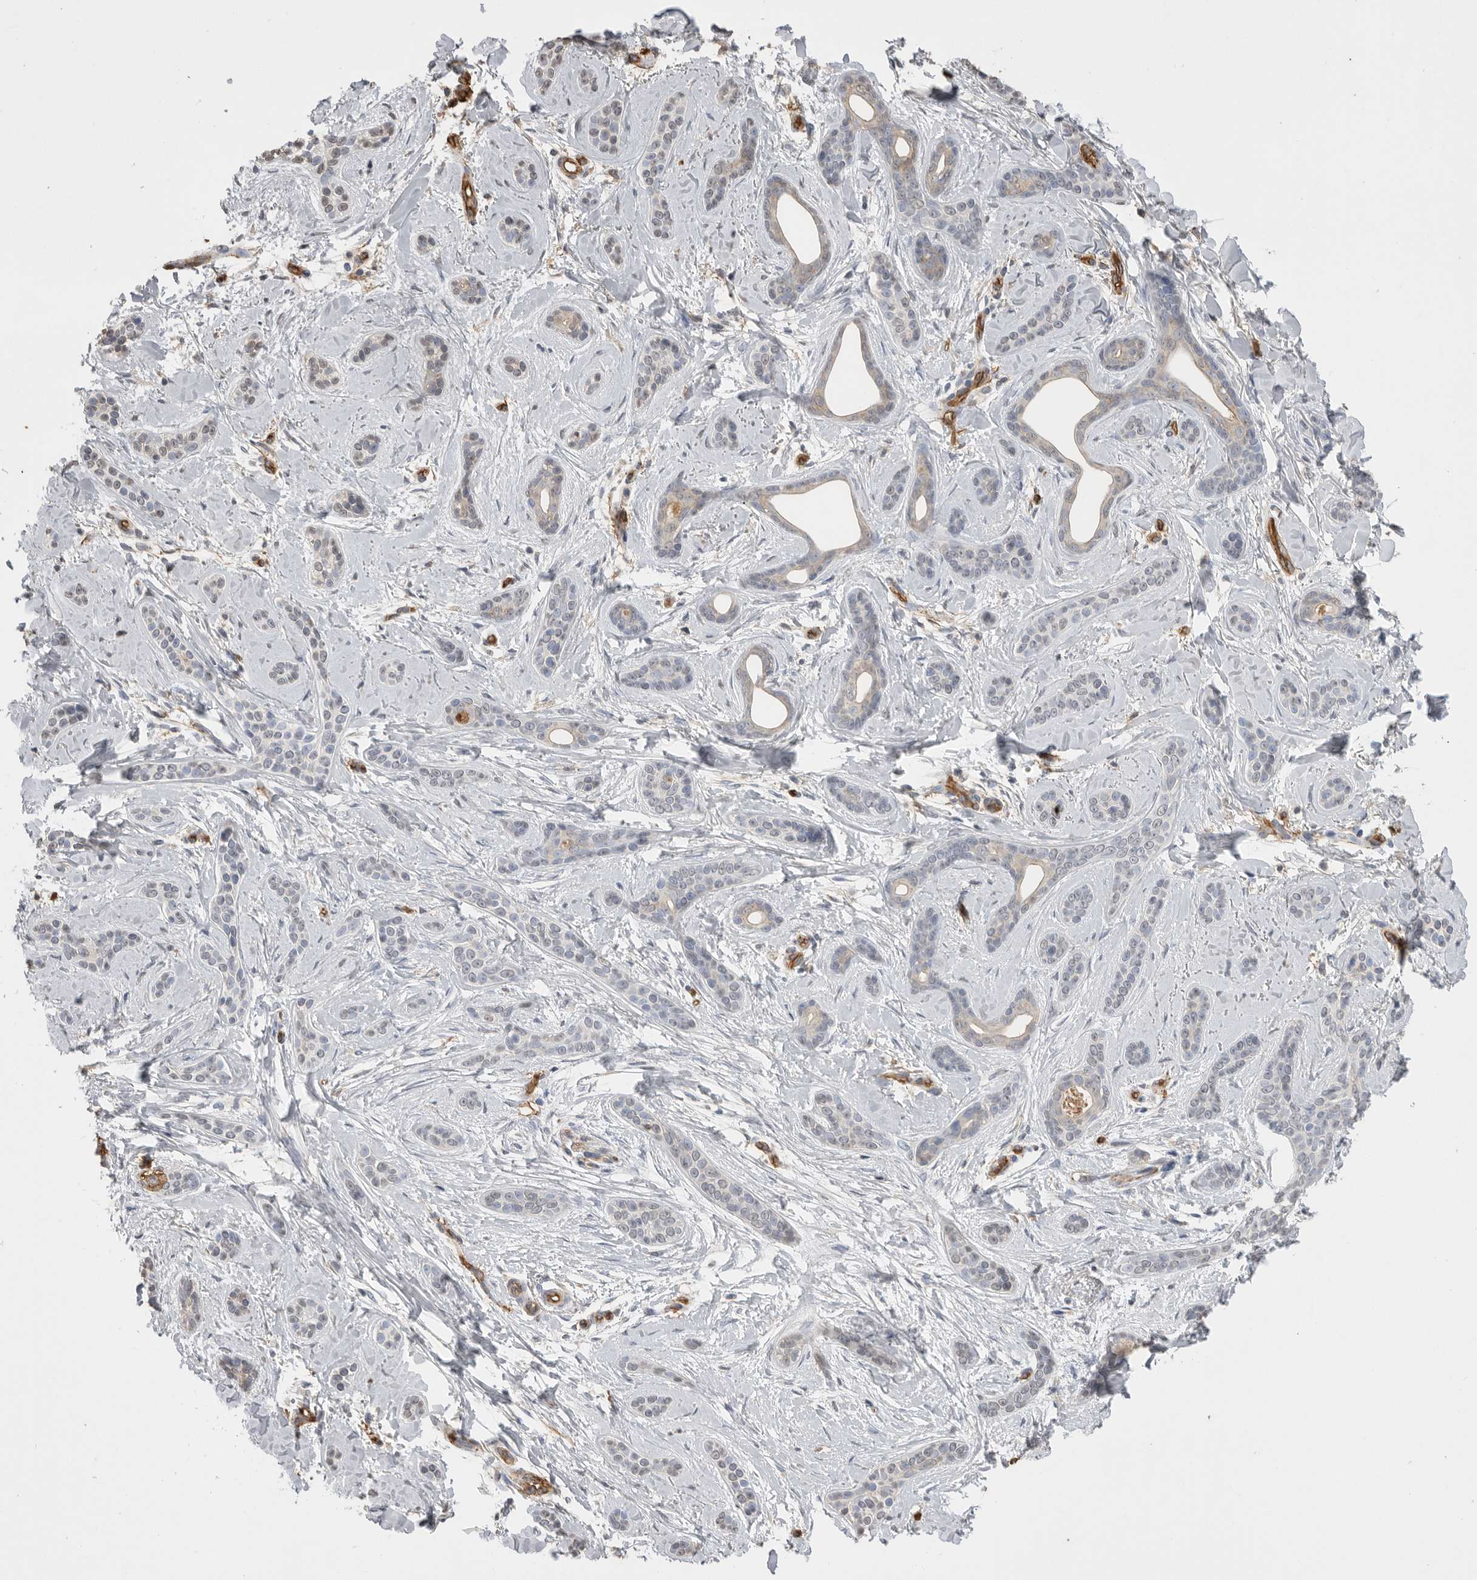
{"staining": {"intensity": "negative", "quantity": "none", "location": "none"}, "tissue": "skin cancer", "cell_type": "Tumor cells", "image_type": "cancer", "snomed": [{"axis": "morphology", "description": "Basal cell carcinoma"}, {"axis": "morphology", "description": "Adnexal tumor, benign"}, {"axis": "topography", "description": "Skin"}], "caption": "Immunohistochemical staining of human skin cancer (benign adnexal tumor) reveals no significant expression in tumor cells.", "gene": "IL27", "patient": {"sex": "female", "age": 42}}